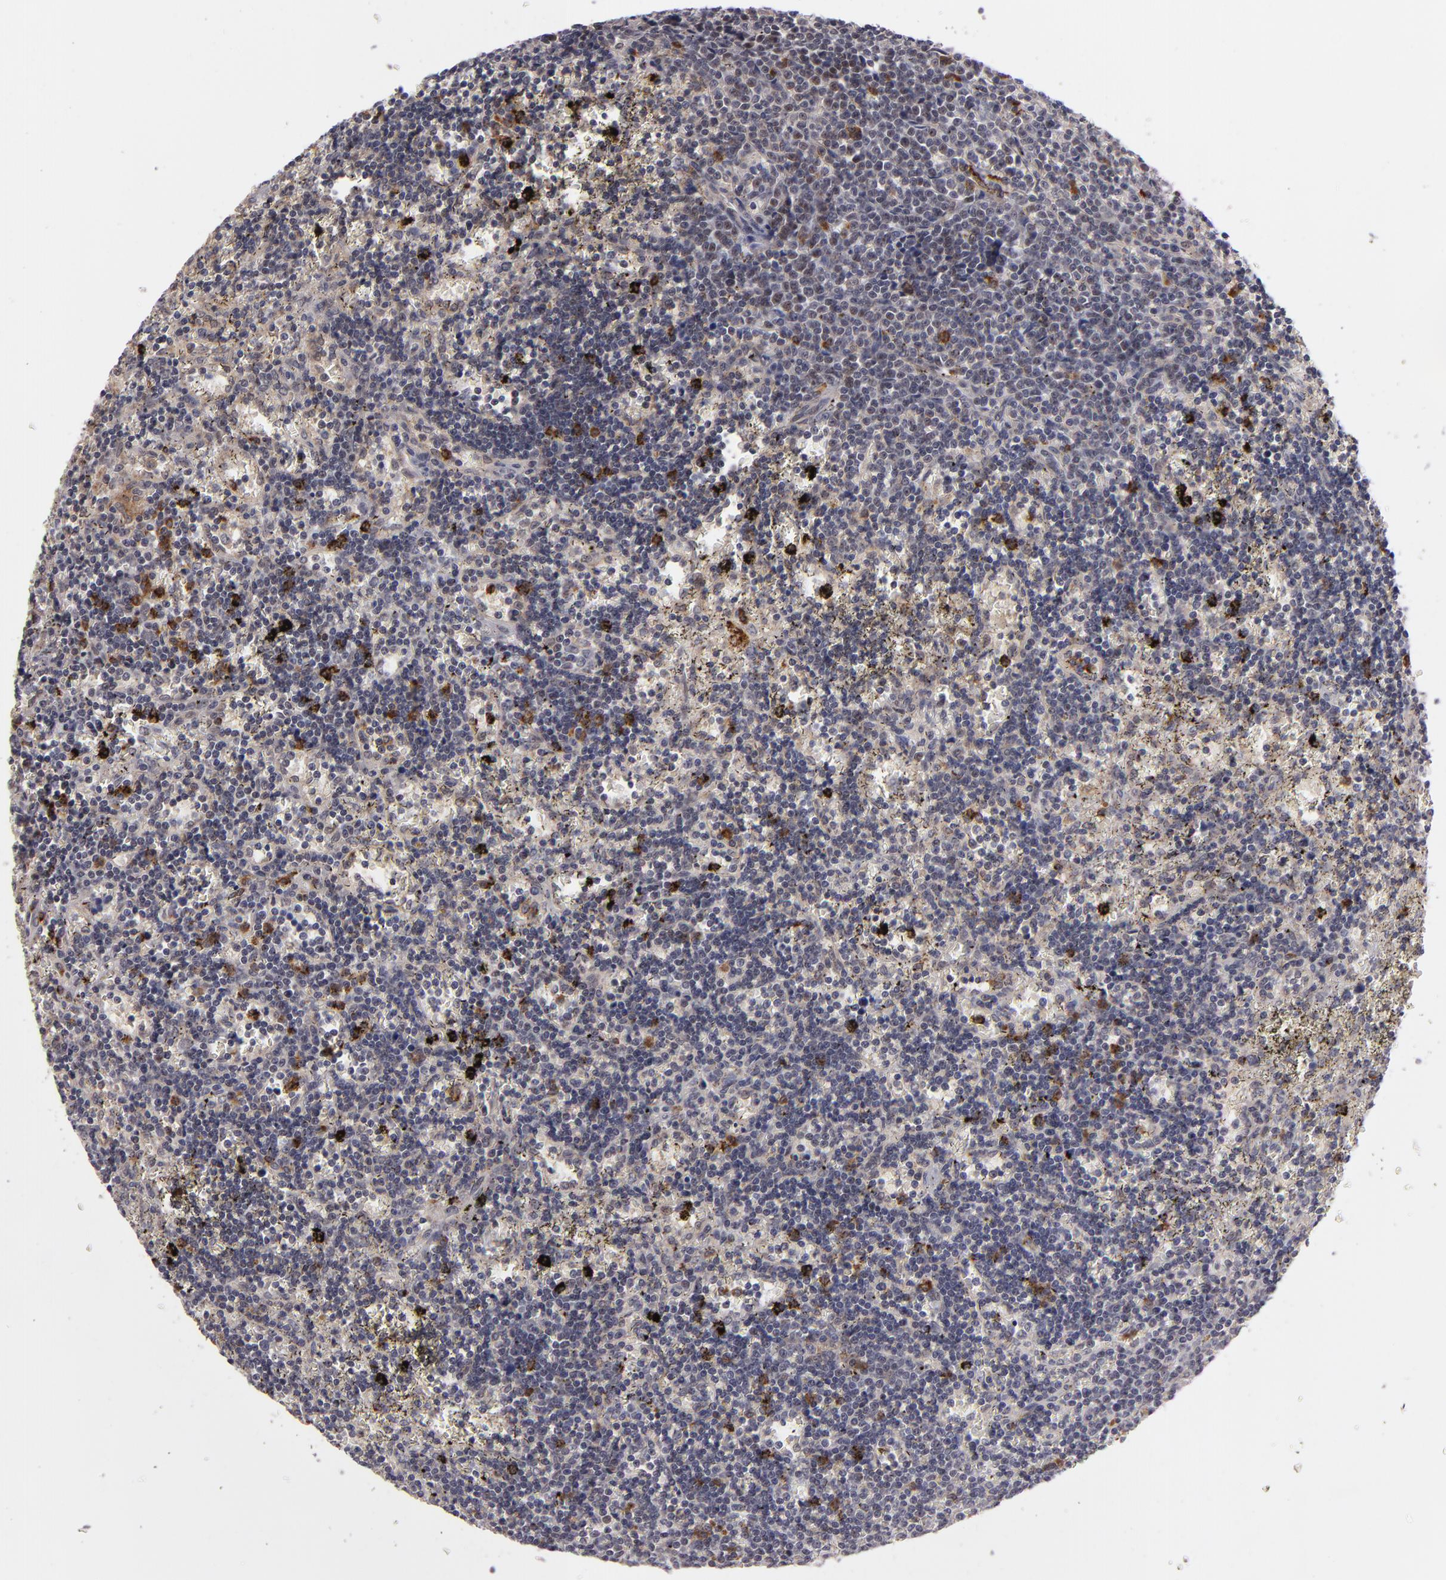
{"staining": {"intensity": "moderate", "quantity": "<25%", "location": "cytoplasmic/membranous"}, "tissue": "lymphoma", "cell_type": "Tumor cells", "image_type": "cancer", "snomed": [{"axis": "morphology", "description": "Malignant lymphoma, non-Hodgkin's type, Low grade"}, {"axis": "topography", "description": "Spleen"}], "caption": "Immunohistochemical staining of low-grade malignant lymphoma, non-Hodgkin's type demonstrates low levels of moderate cytoplasmic/membranous protein positivity in approximately <25% of tumor cells. Using DAB (3,3'-diaminobenzidine) (brown) and hematoxylin (blue) stains, captured at high magnification using brightfield microscopy.", "gene": "STX3", "patient": {"sex": "male", "age": 60}}